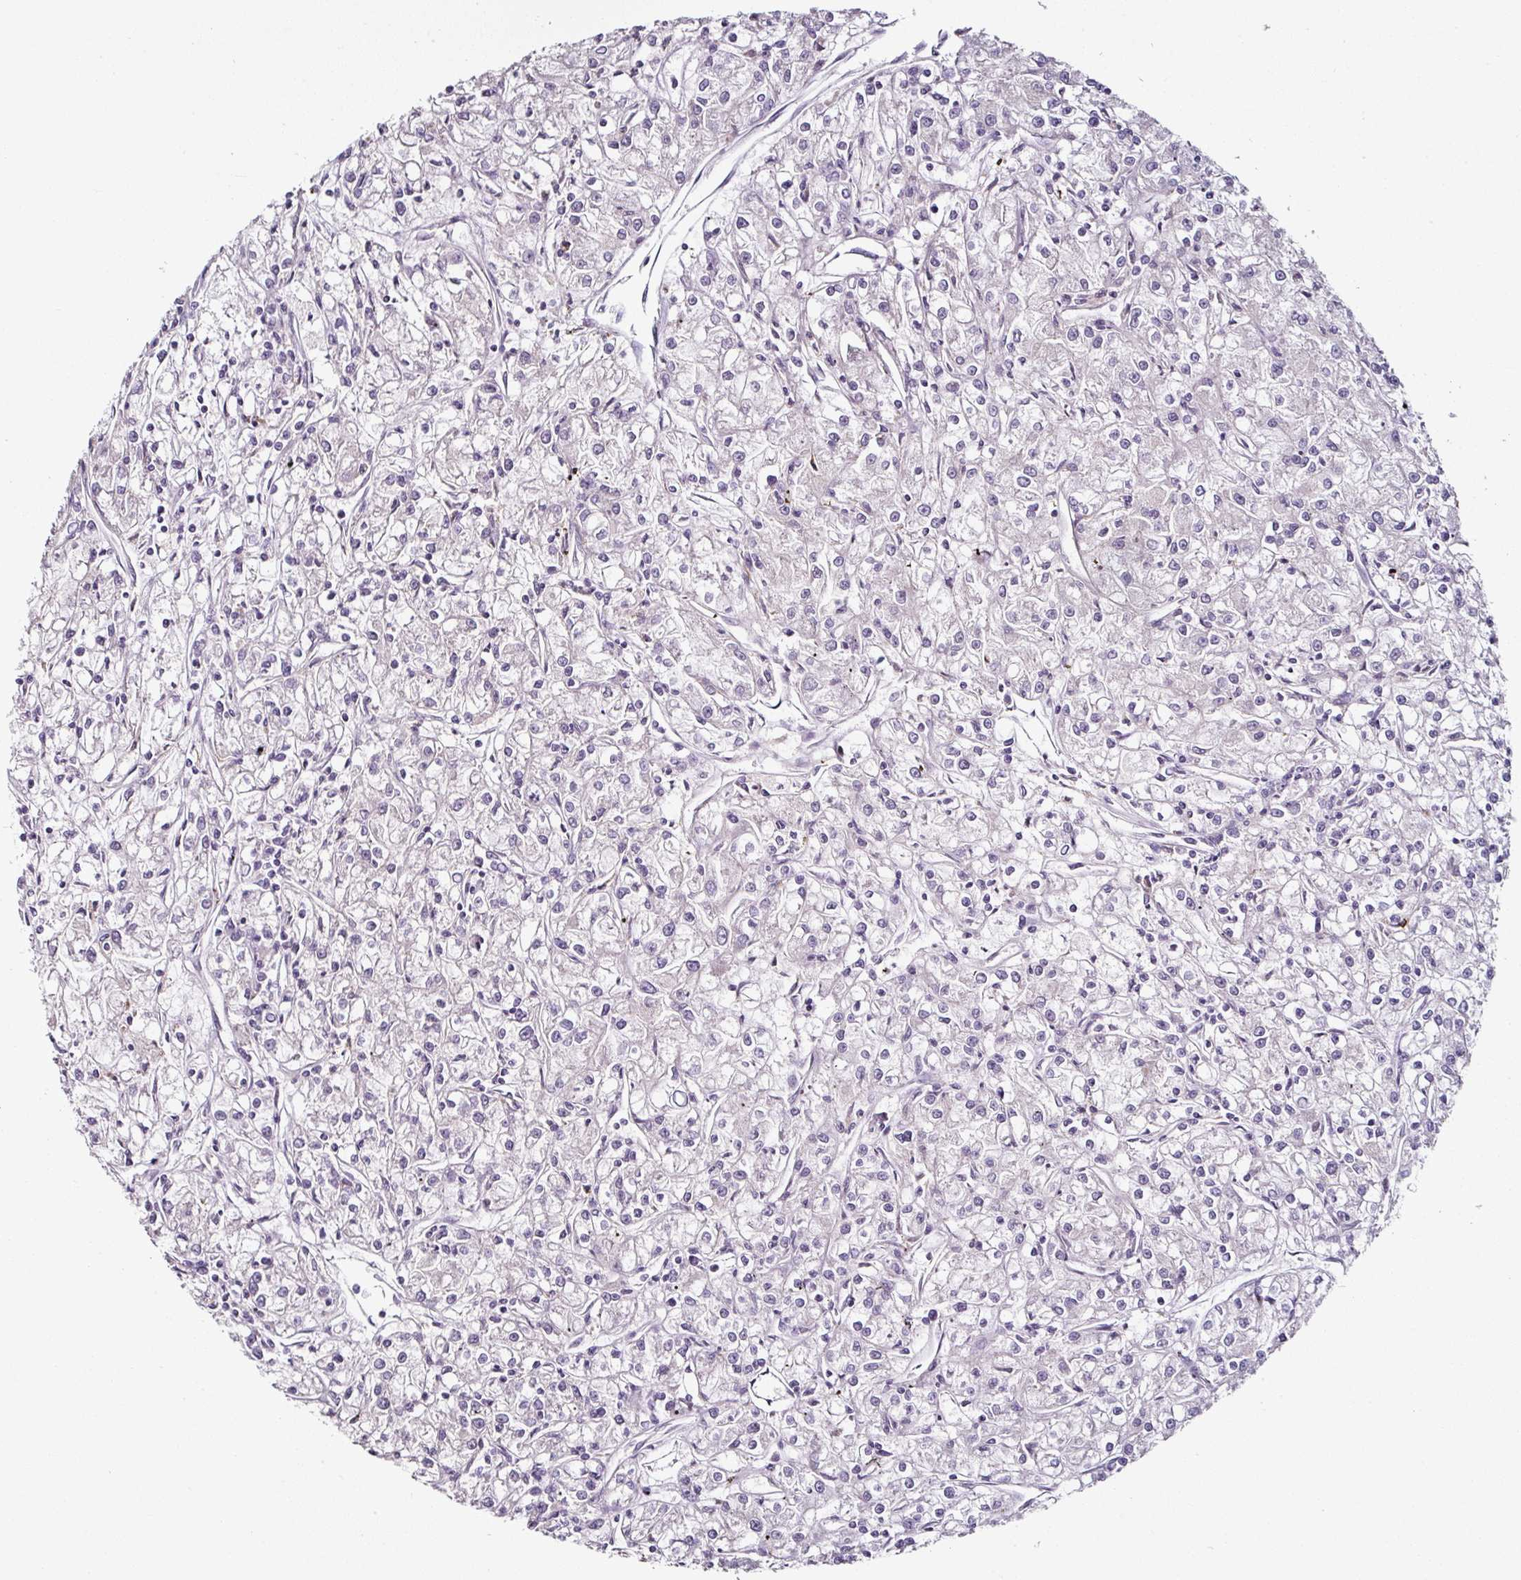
{"staining": {"intensity": "negative", "quantity": "none", "location": "none"}, "tissue": "renal cancer", "cell_type": "Tumor cells", "image_type": "cancer", "snomed": [{"axis": "morphology", "description": "Adenocarcinoma, NOS"}, {"axis": "topography", "description": "Kidney"}], "caption": "IHC image of neoplastic tissue: renal adenocarcinoma stained with DAB demonstrates no significant protein expression in tumor cells.", "gene": "CAP2", "patient": {"sex": "female", "age": 59}}